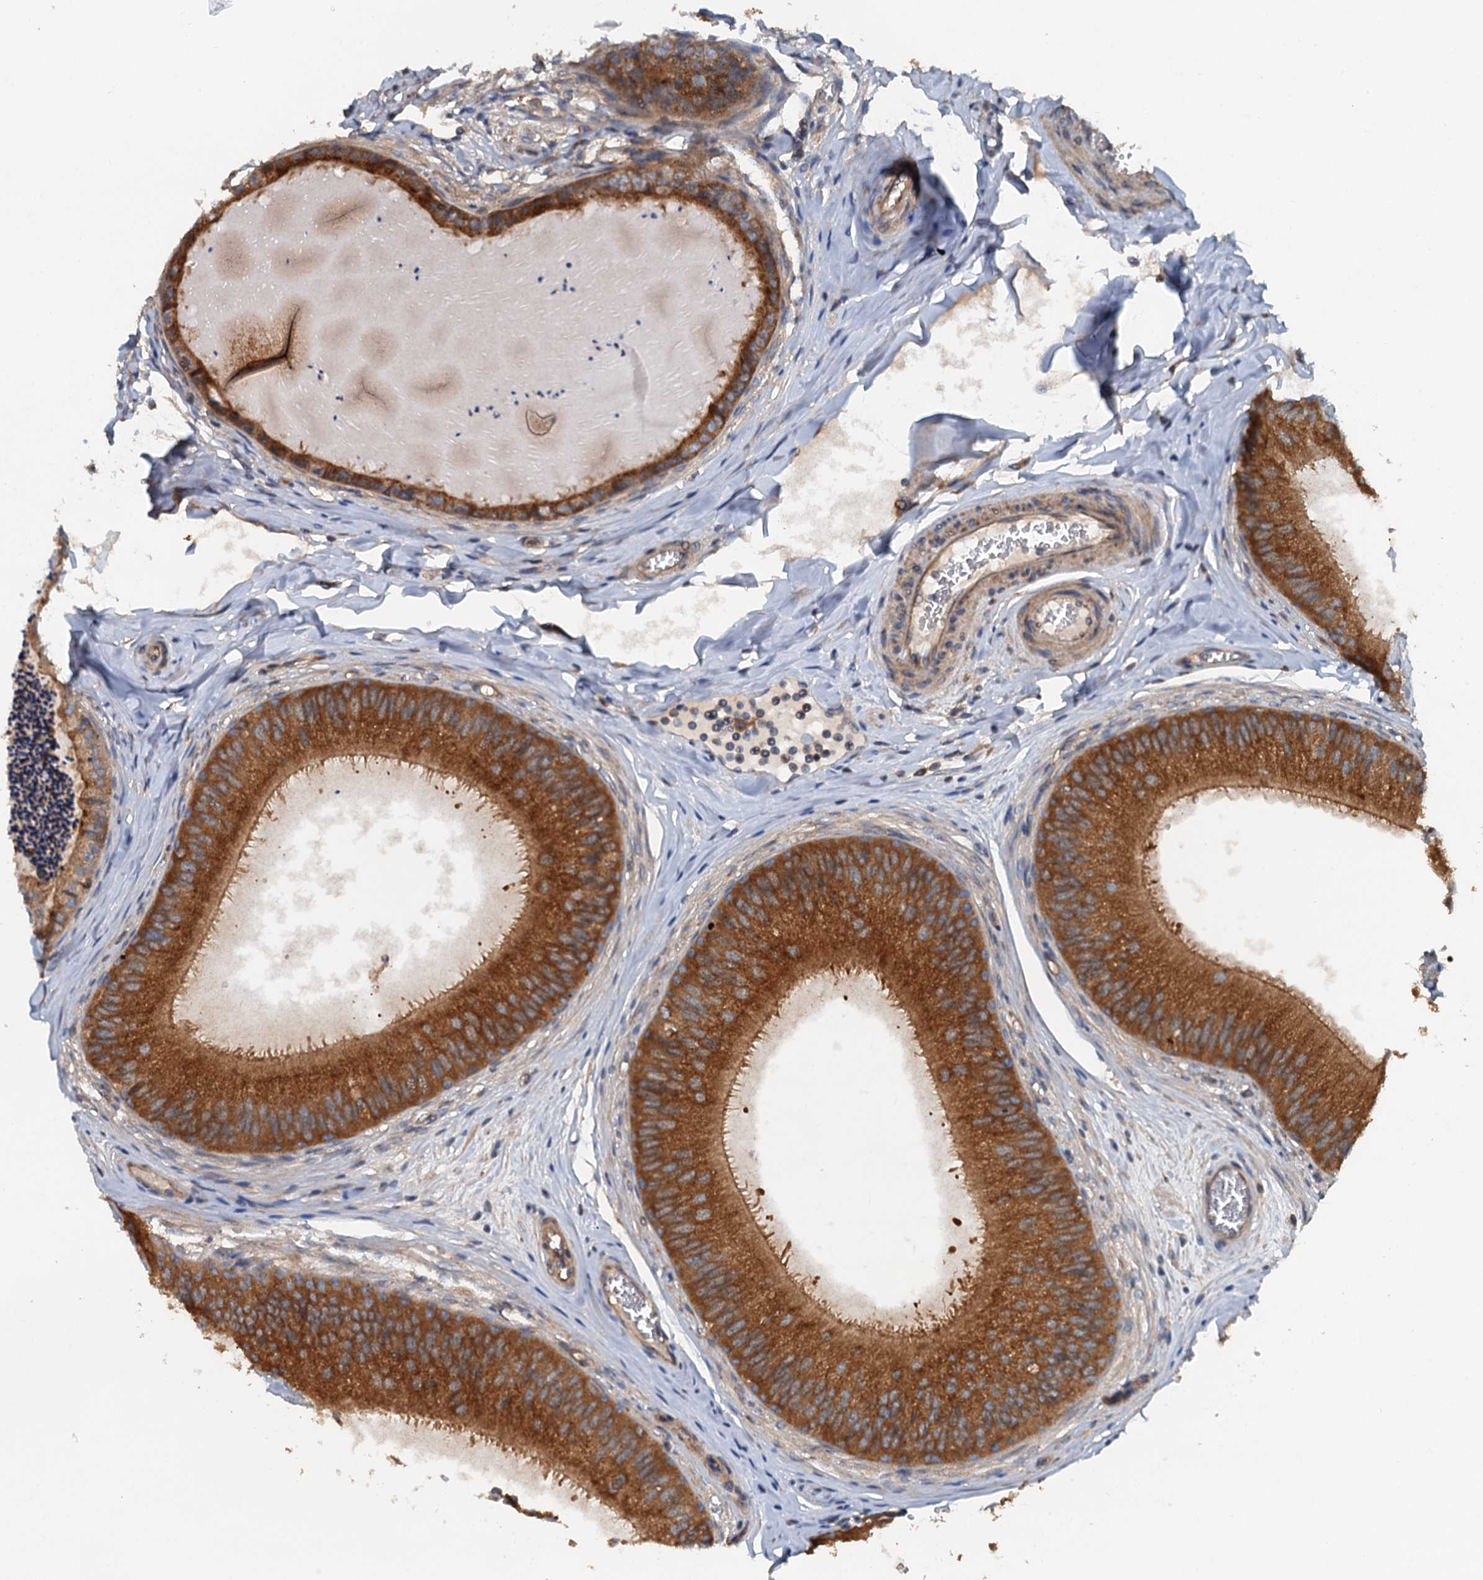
{"staining": {"intensity": "strong", "quantity": ">75%", "location": "cytoplasmic/membranous"}, "tissue": "epididymis", "cell_type": "Glandular cells", "image_type": "normal", "snomed": [{"axis": "morphology", "description": "Normal tissue, NOS"}, {"axis": "topography", "description": "Epididymis"}], "caption": "IHC histopathology image of unremarkable human epididymis stained for a protein (brown), which demonstrates high levels of strong cytoplasmic/membranous staining in approximately >75% of glandular cells.", "gene": "COG3", "patient": {"sex": "male", "age": 31}}